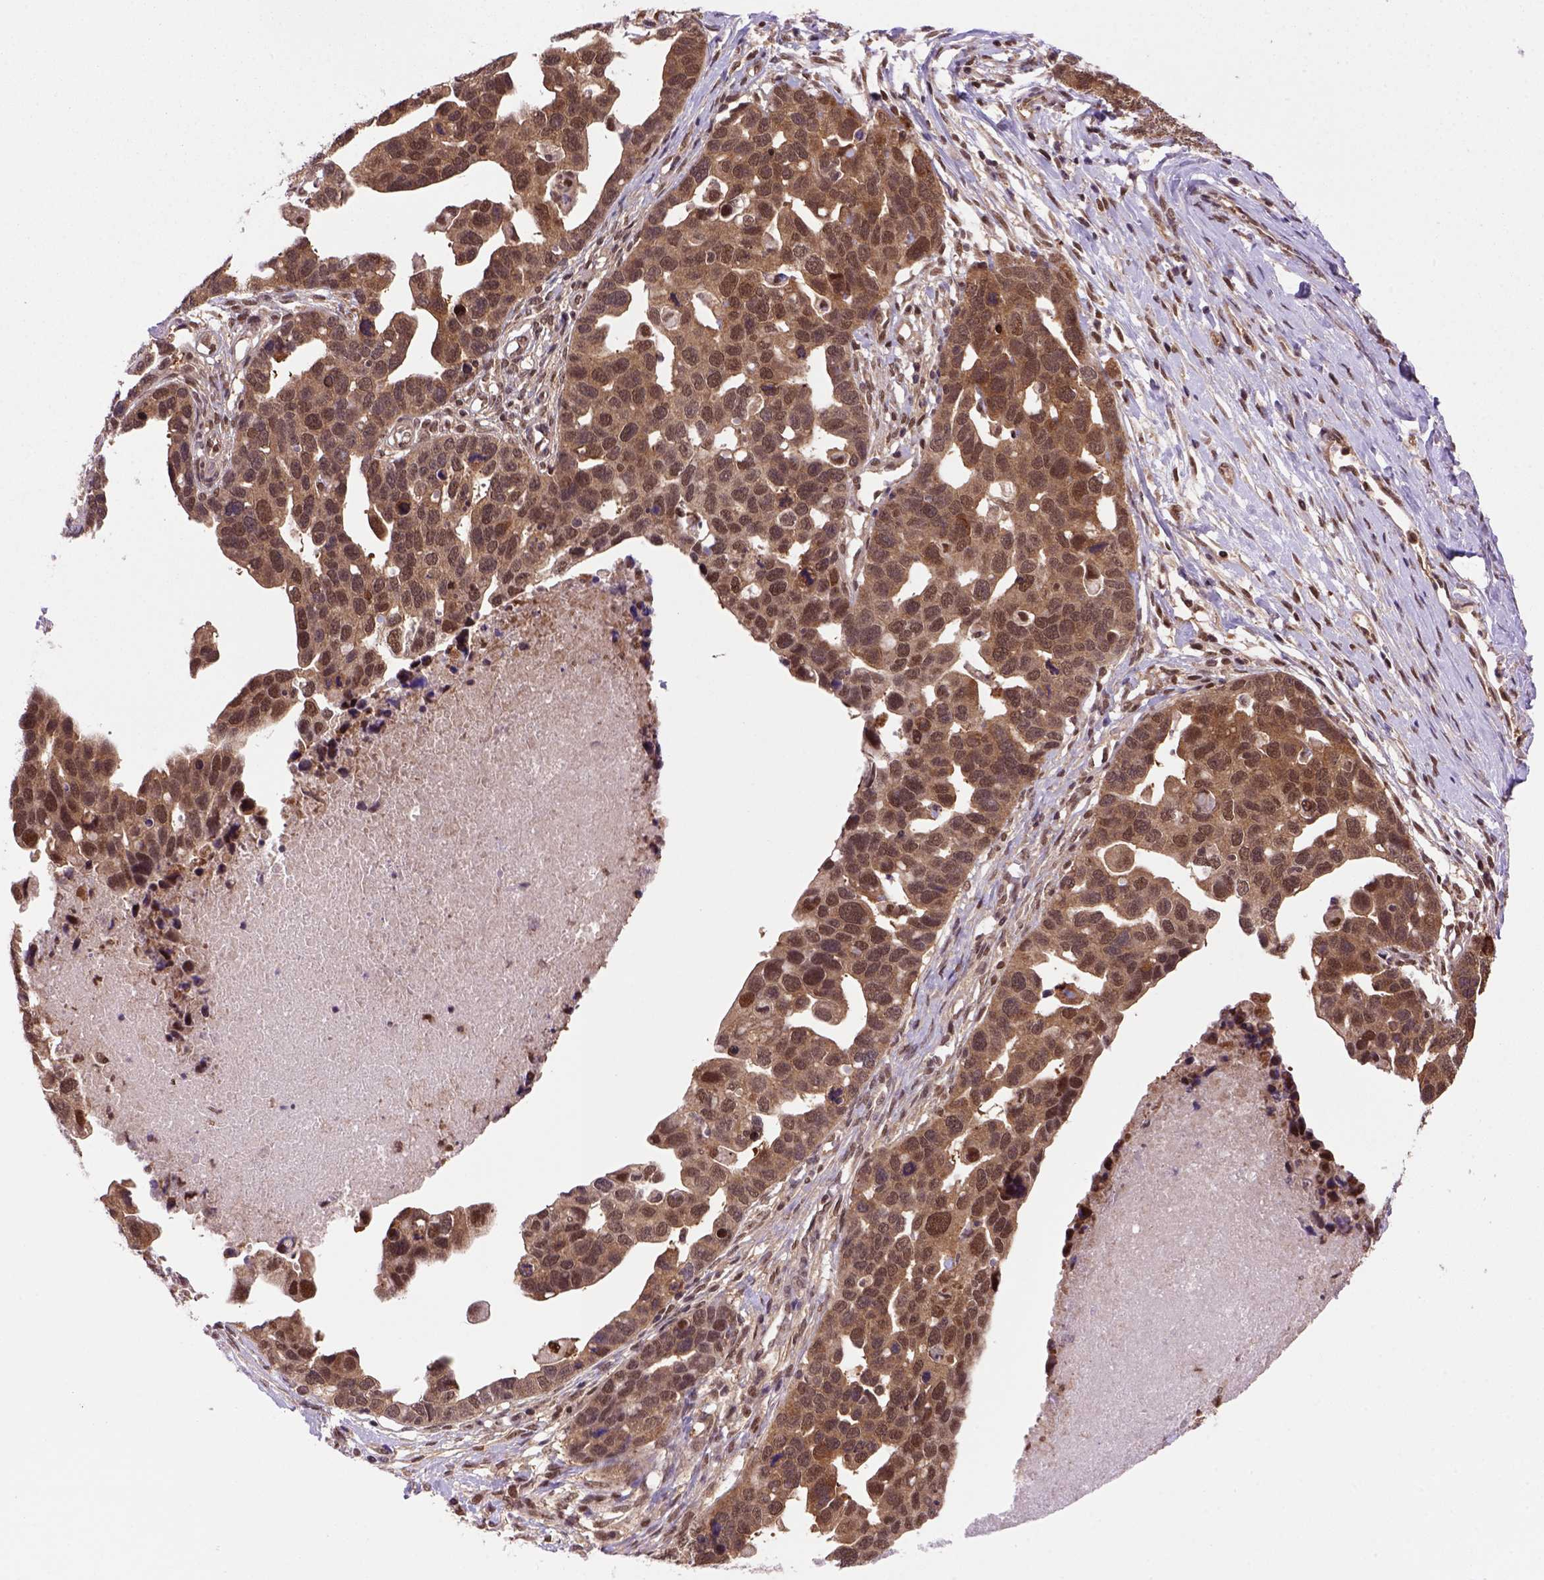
{"staining": {"intensity": "strong", "quantity": ">75%", "location": "cytoplasmic/membranous,nuclear"}, "tissue": "ovarian cancer", "cell_type": "Tumor cells", "image_type": "cancer", "snomed": [{"axis": "morphology", "description": "Cystadenocarcinoma, serous, NOS"}, {"axis": "topography", "description": "Ovary"}], "caption": "Immunohistochemical staining of human ovarian serous cystadenocarcinoma displays high levels of strong cytoplasmic/membranous and nuclear protein expression in approximately >75% of tumor cells.", "gene": "PSMC2", "patient": {"sex": "female", "age": 54}}